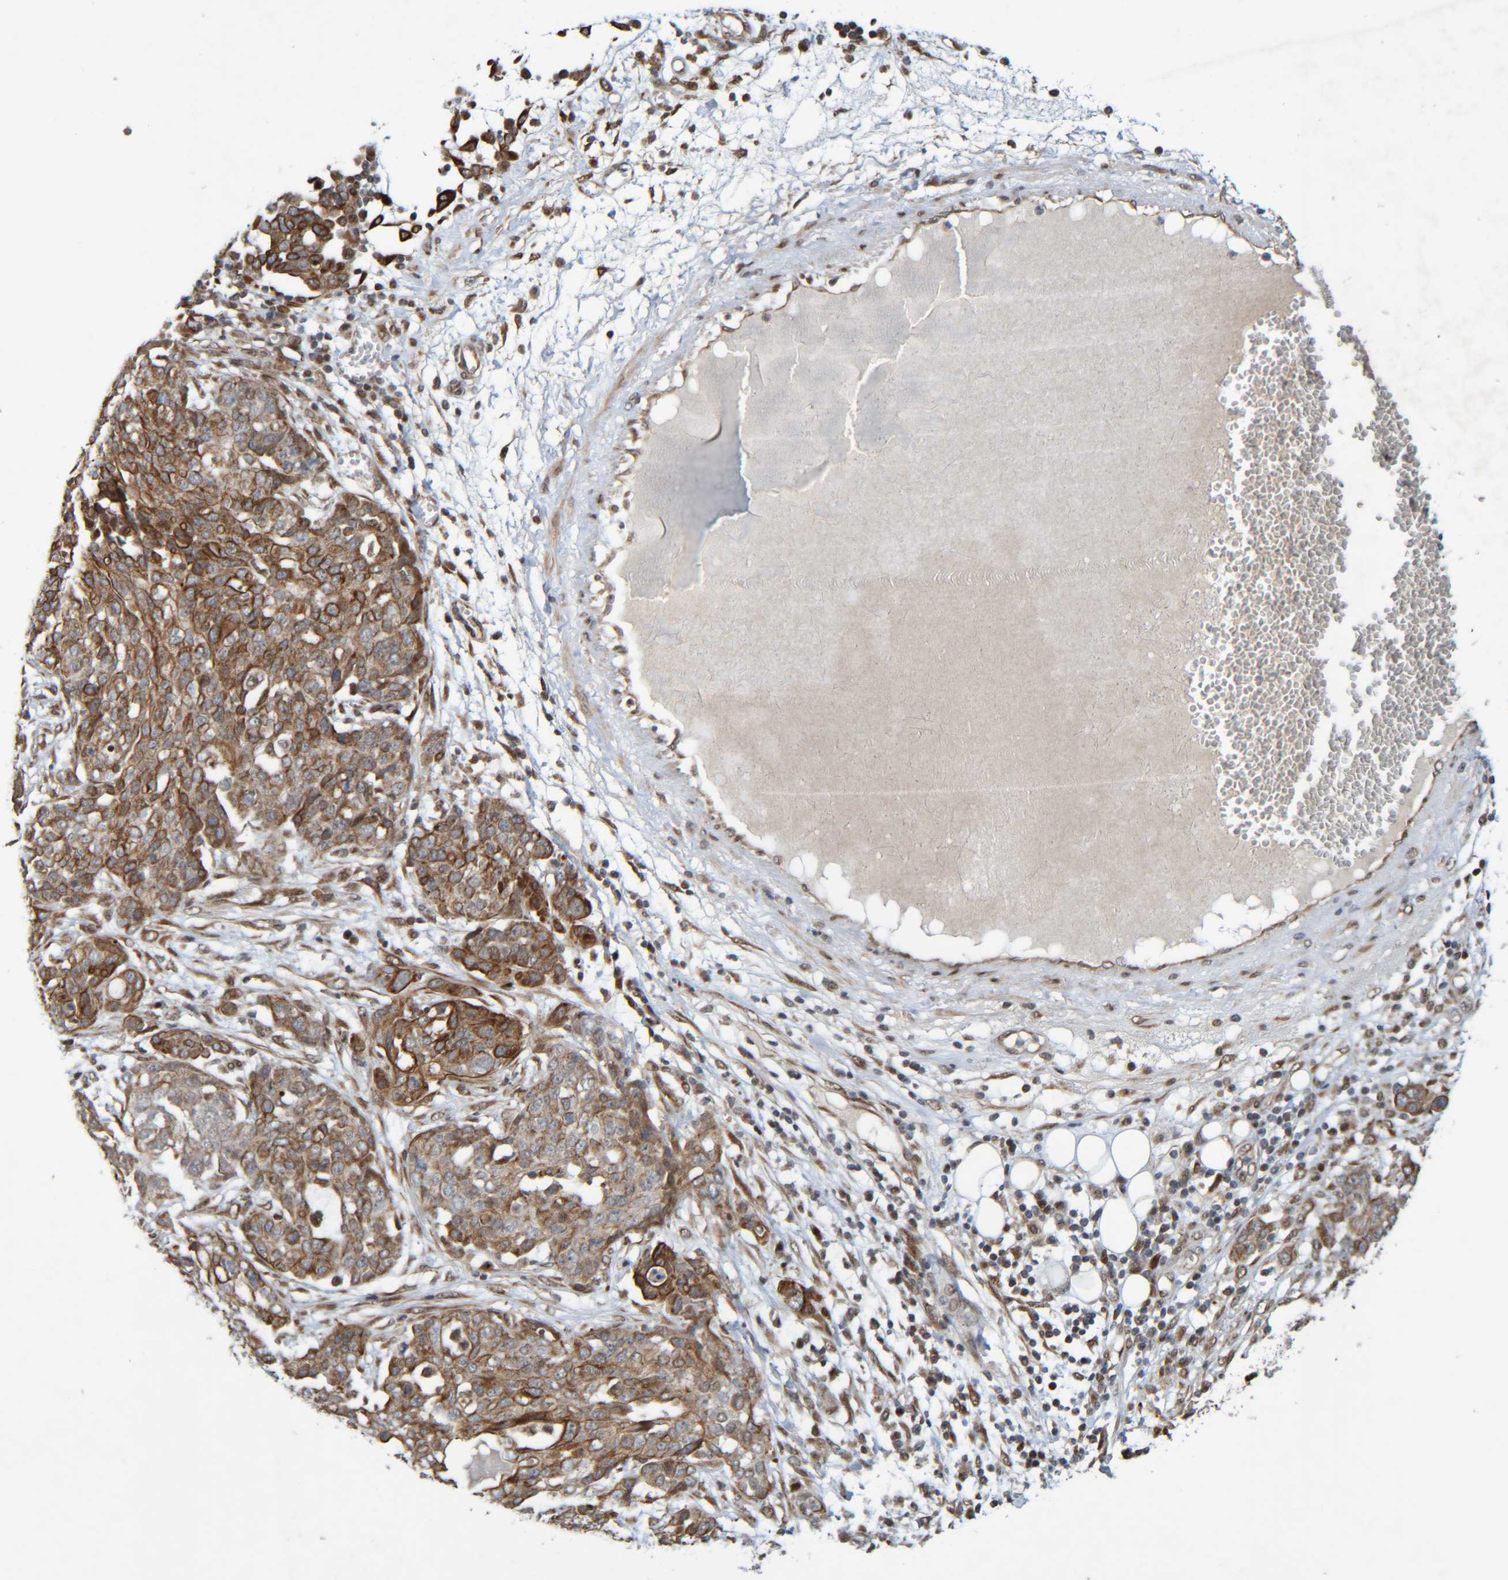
{"staining": {"intensity": "moderate", "quantity": ">75%", "location": "cytoplasmic/membranous"}, "tissue": "ovarian cancer", "cell_type": "Tumor cells", "image_type": "cancer", "snomed": [{"axis": "morphology", "description": "Cystadenocarcinoma, serous, NOS"}, {"axis": "topography", "description": "Soft tissue"}, {"axis": "topography", "description": "Ovary"}], "caption": "The micrograph reveals a brown stain indicating the presence of a protein in the cytoplasmic/membranous of tumor cells in ovarian cancer. (DAB (3,3'-diaminobenzidine) IHC with brightfield microscopy, high magnification).", "gene": "CCDC57", "patient": {"sex": "female", "age": 57}}